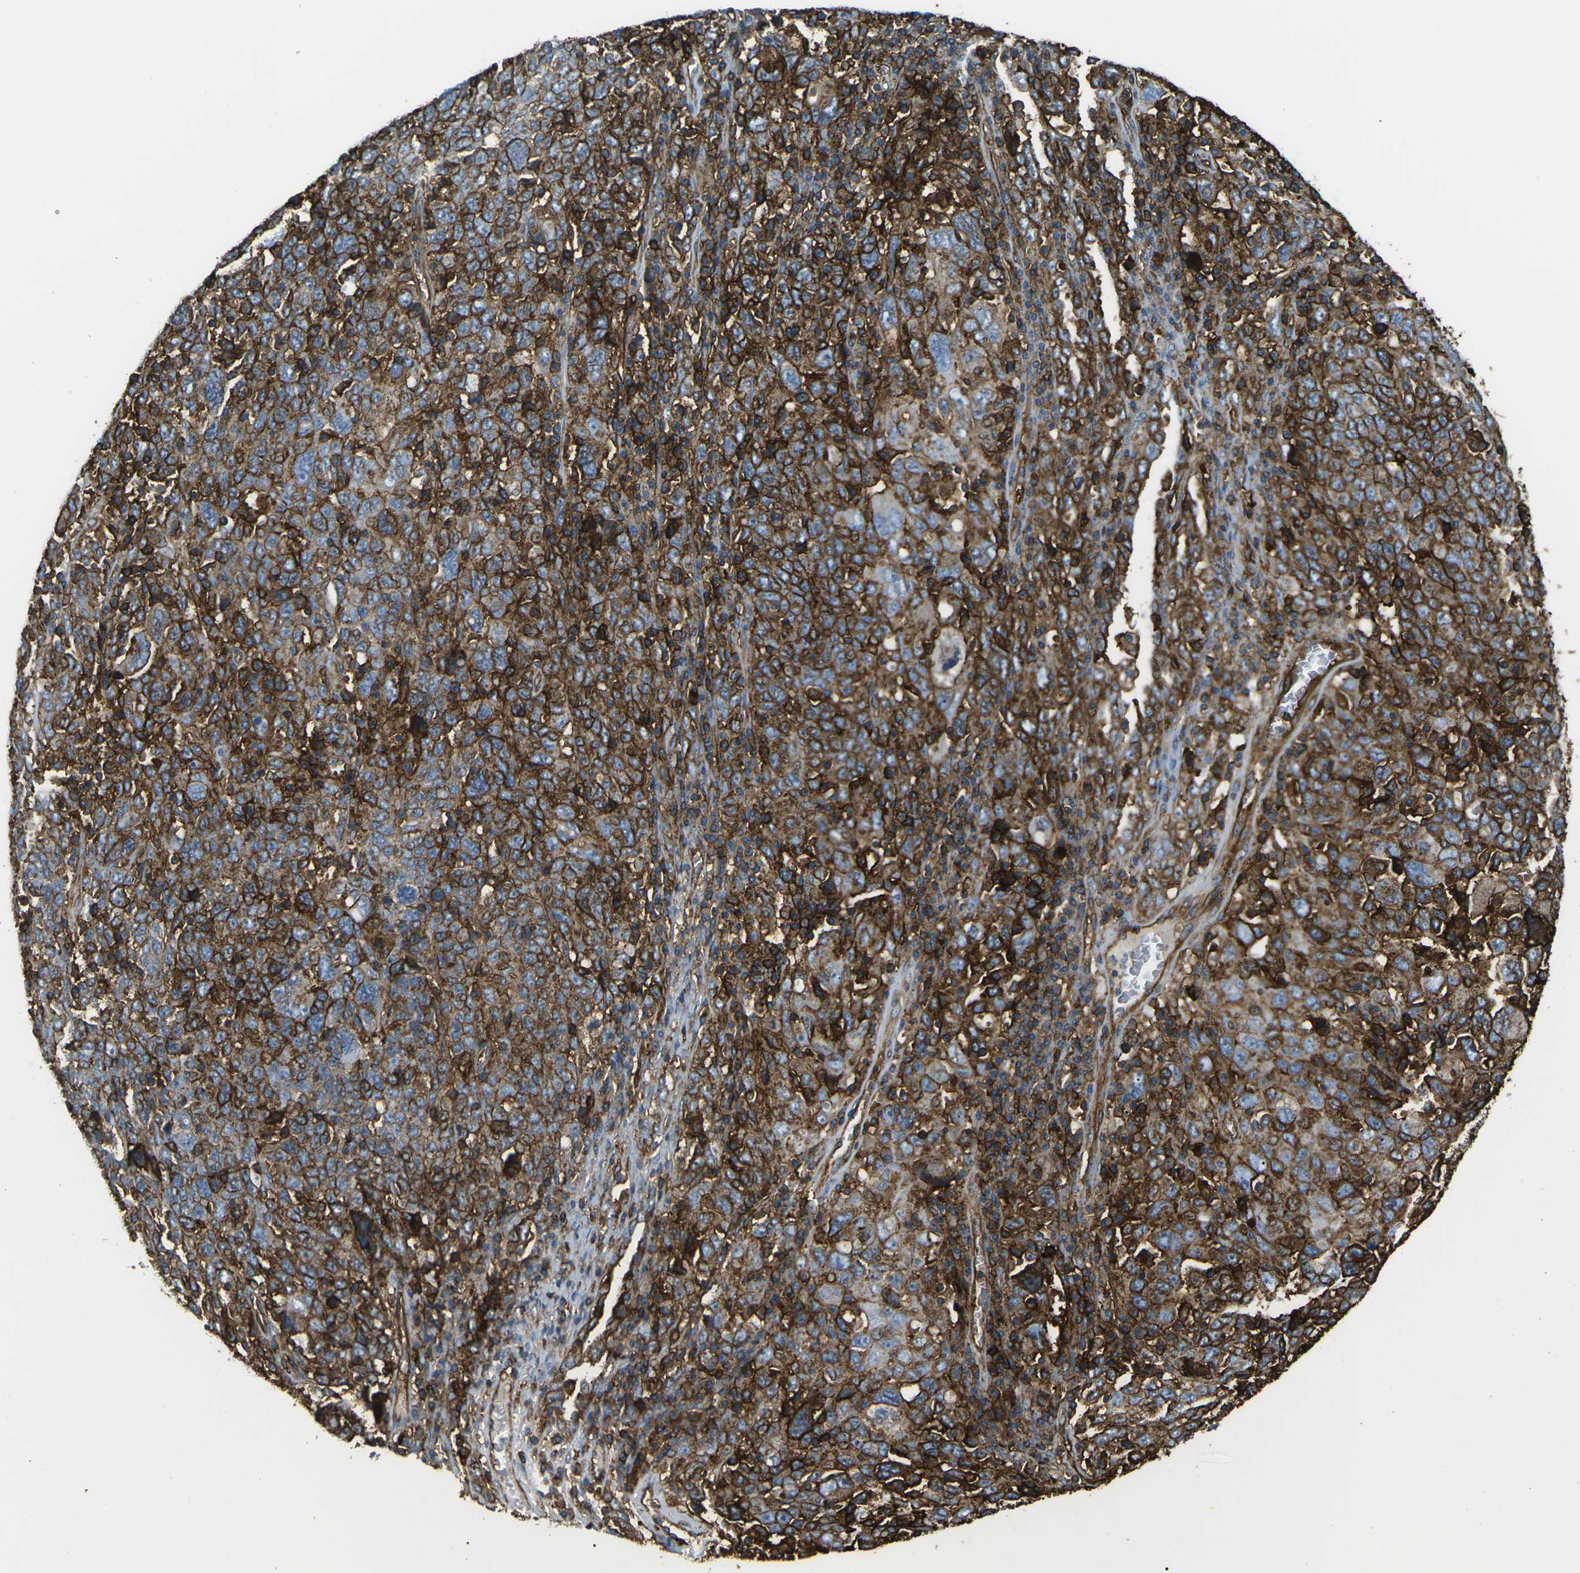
{"staining": {"intensity": "strong", "quantity": ">75%", "location": "cytoplasmic/membranous"}, "tissue": "ovarian cancer", "cell_type": "Tumor cells", "image_type": "cancer", "snomed": [{"axis": "morphology", "description": "Carcinoma, endometroid"}, {"axis": "topography", "description": "Ovary"}], "caption": "Human ovarian cancer stained with a brown dye demonstrates strong cytoplasmic/membranous positive positivity in about >75% of tumor cells.", "gene": "HLA-B", "patient": {"sex": "female", "age": 62}}